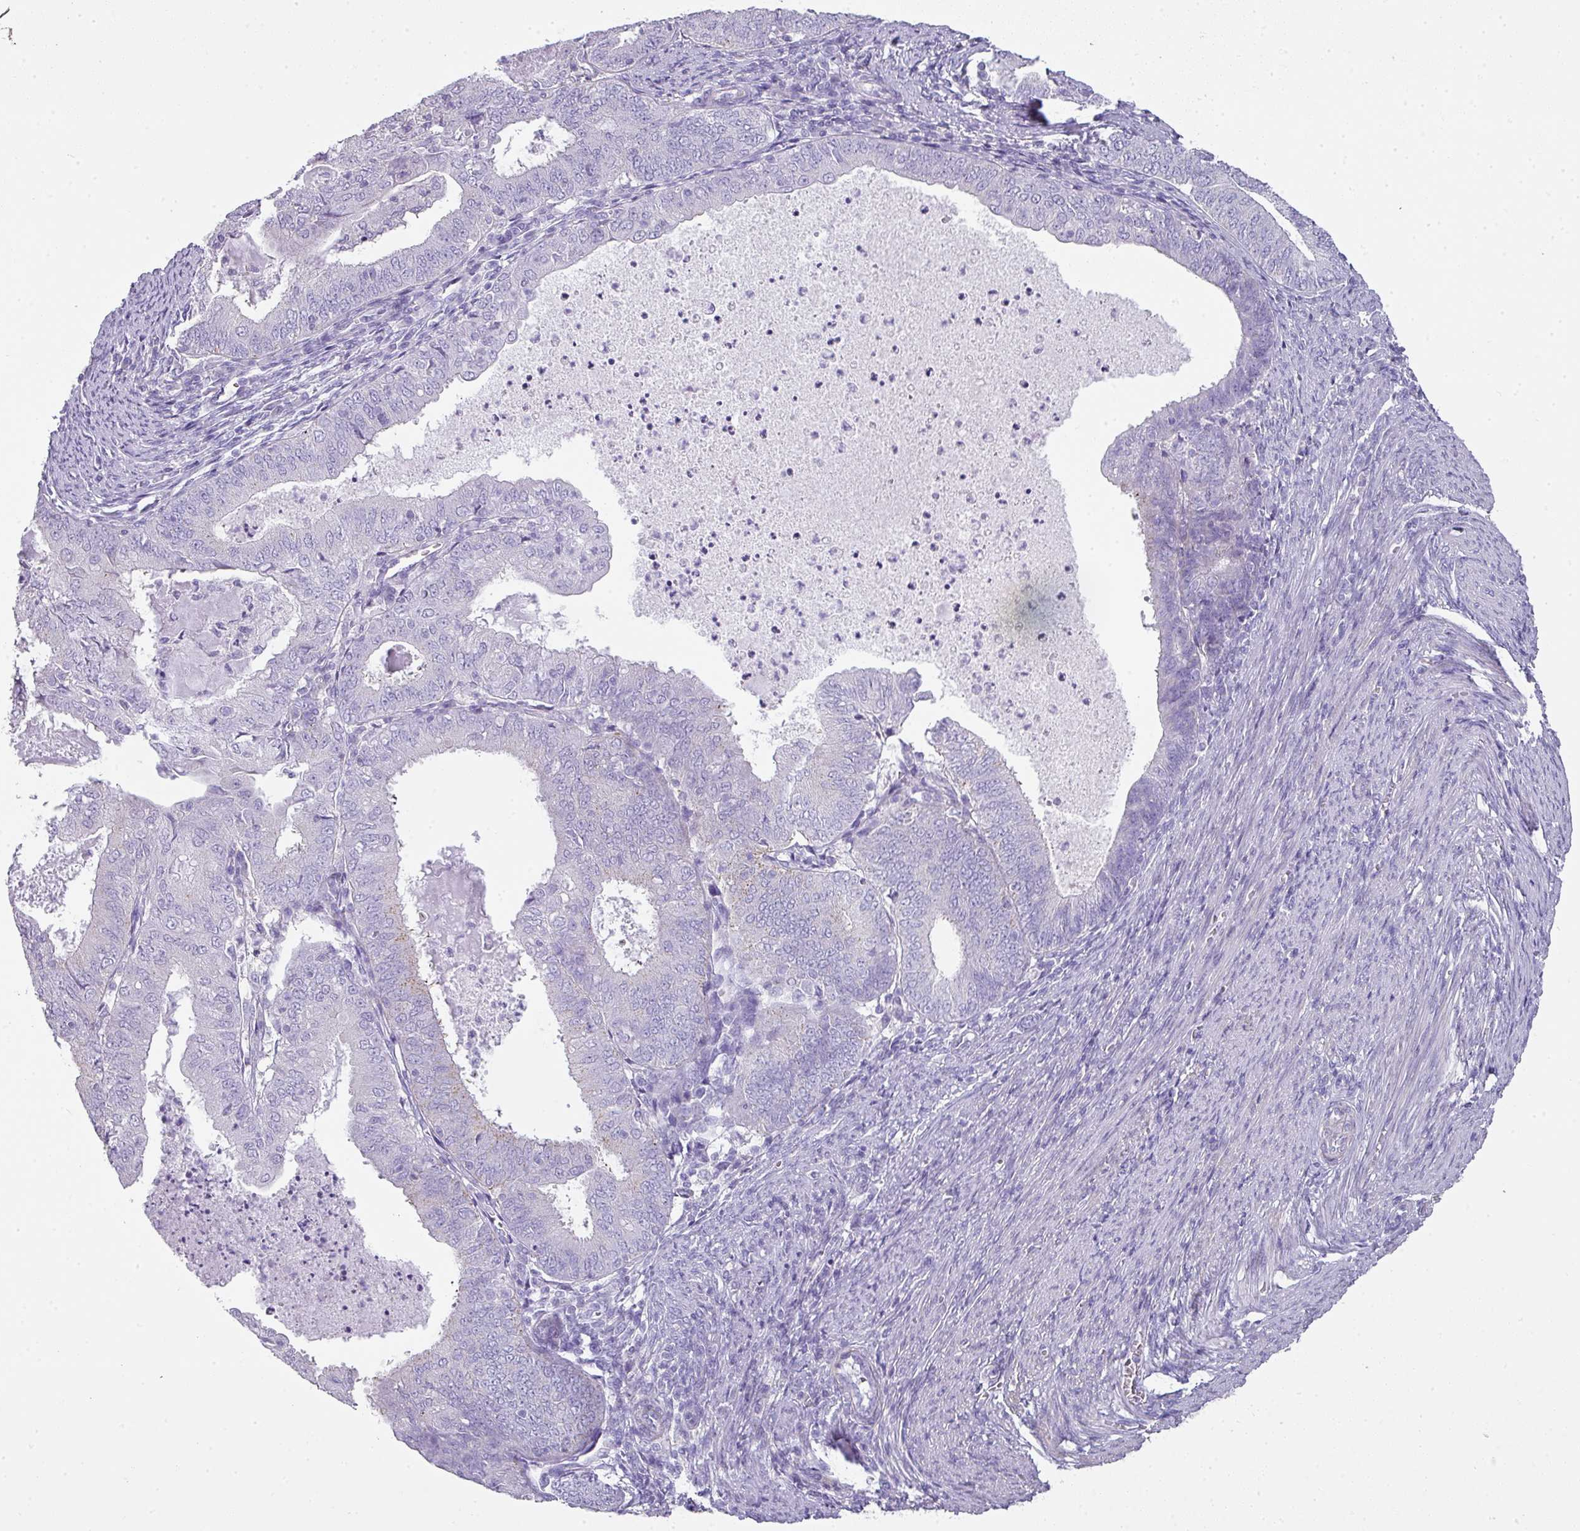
{"staining": {"intensity": "negative", "quantity": "none", "location": "none"}, "tissue": "endometrial cancer", "cell_type": "Tumor cells", "image_type": "cancer", "snomed": [{"axis": "morphology", "description": "Adenocarcinoma, NOS"}, {"axis": "topography", "description": "Endometrium"}], "caption": "There is no significant expression in tumor cells of endometrial cancer.", "gene": "GLI4", "patient": {"sex": "female", "age": 57}}